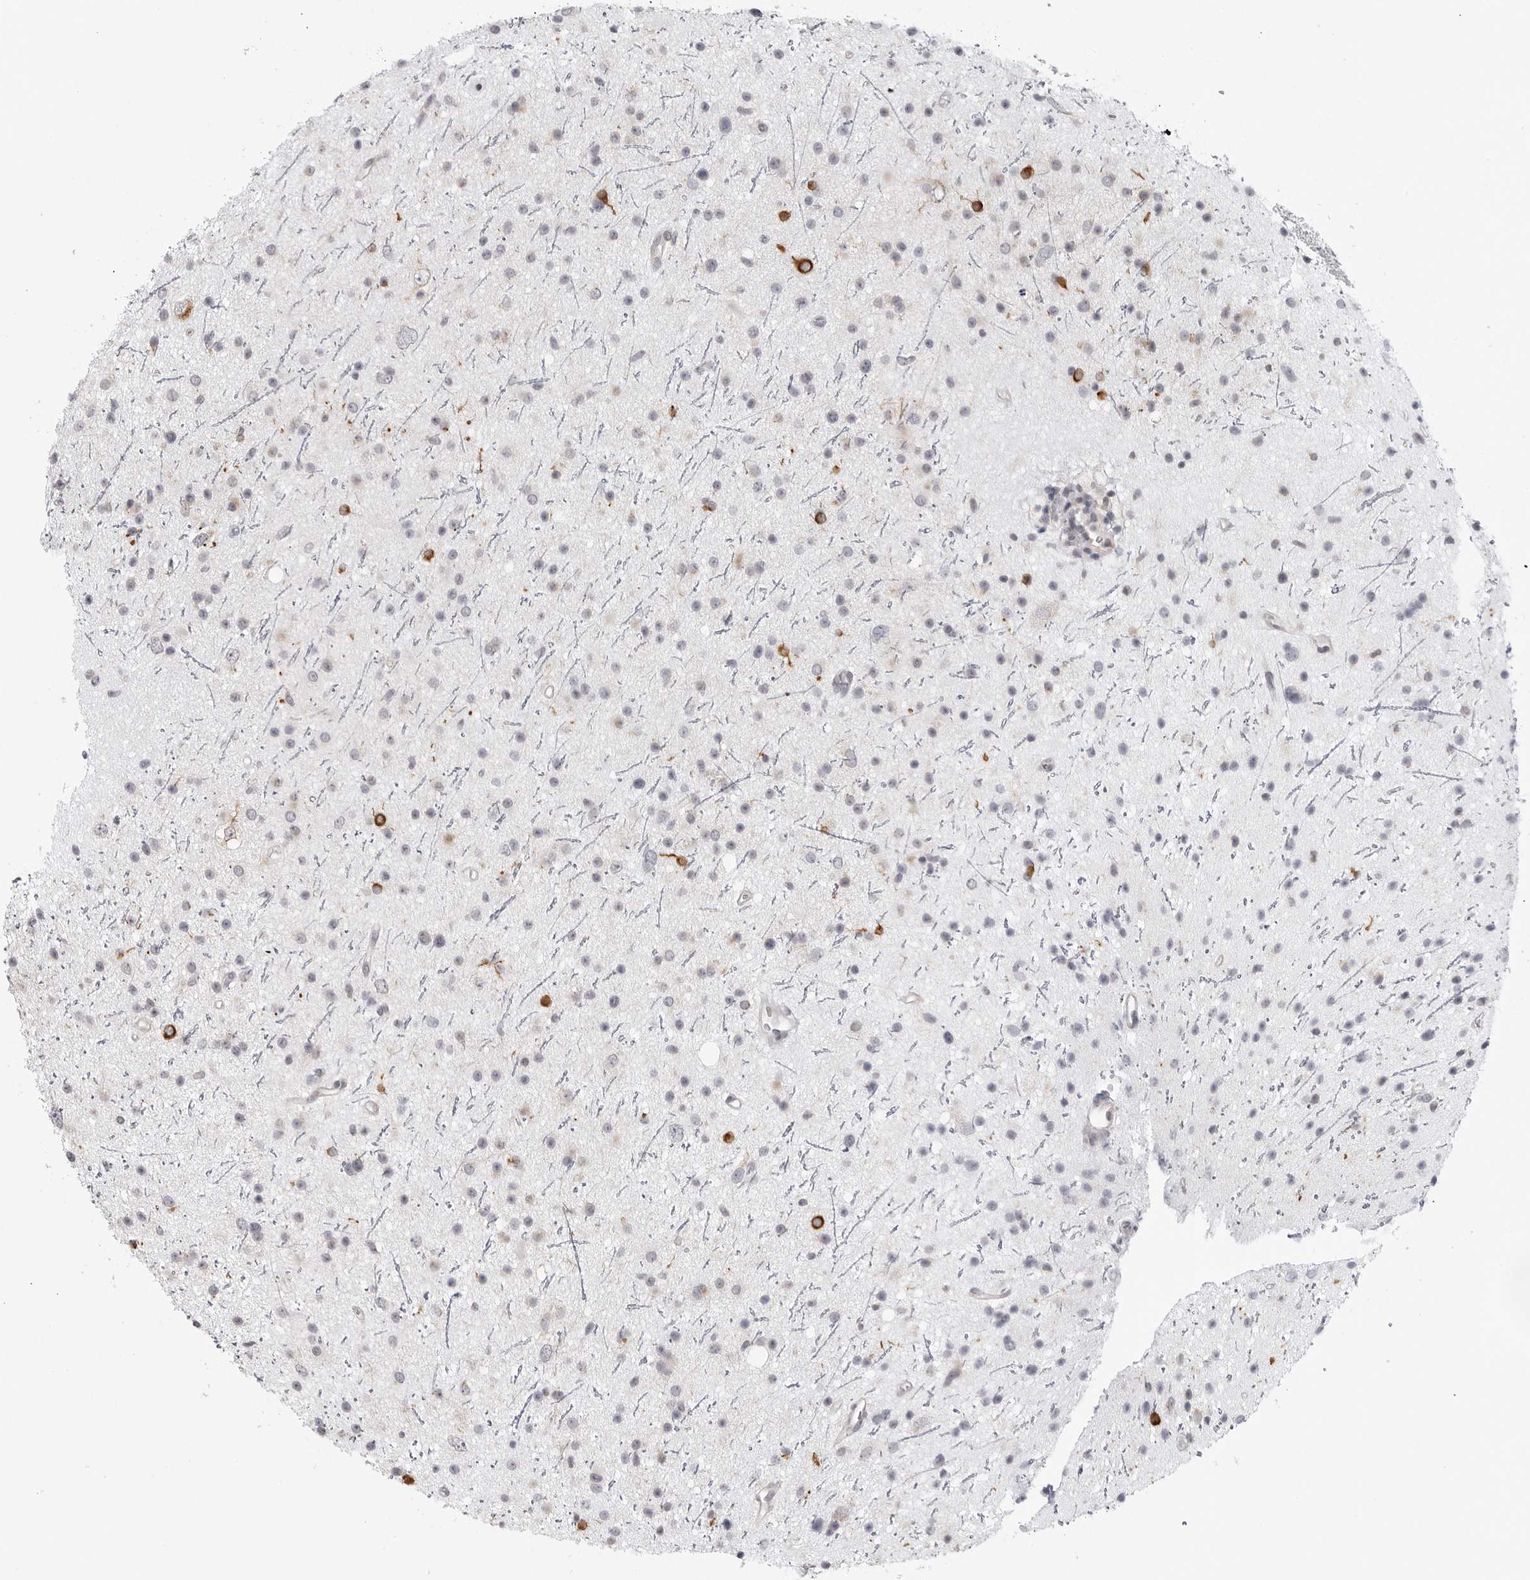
{"staining": {"intensity": "strong", "quantity": "<25%", "location": "cytoplasmic/membranous"}, "tissue": "glioma", "cell_type": "Tumor cells", "image_type": "cancer", "snomed": [{"axis": "morphology", "description": "Glioma, malignant, Low grade"}, {"axis": "topography", "description": "Cerebral cortex"}], "caption": "Protein analysis of glioma tissue shows strong cytoplasmic/membranous expression in approximately <25% of tumor cells.", "gene": "MAP7D1", "patient": {"sex": "female", "age": 39}}